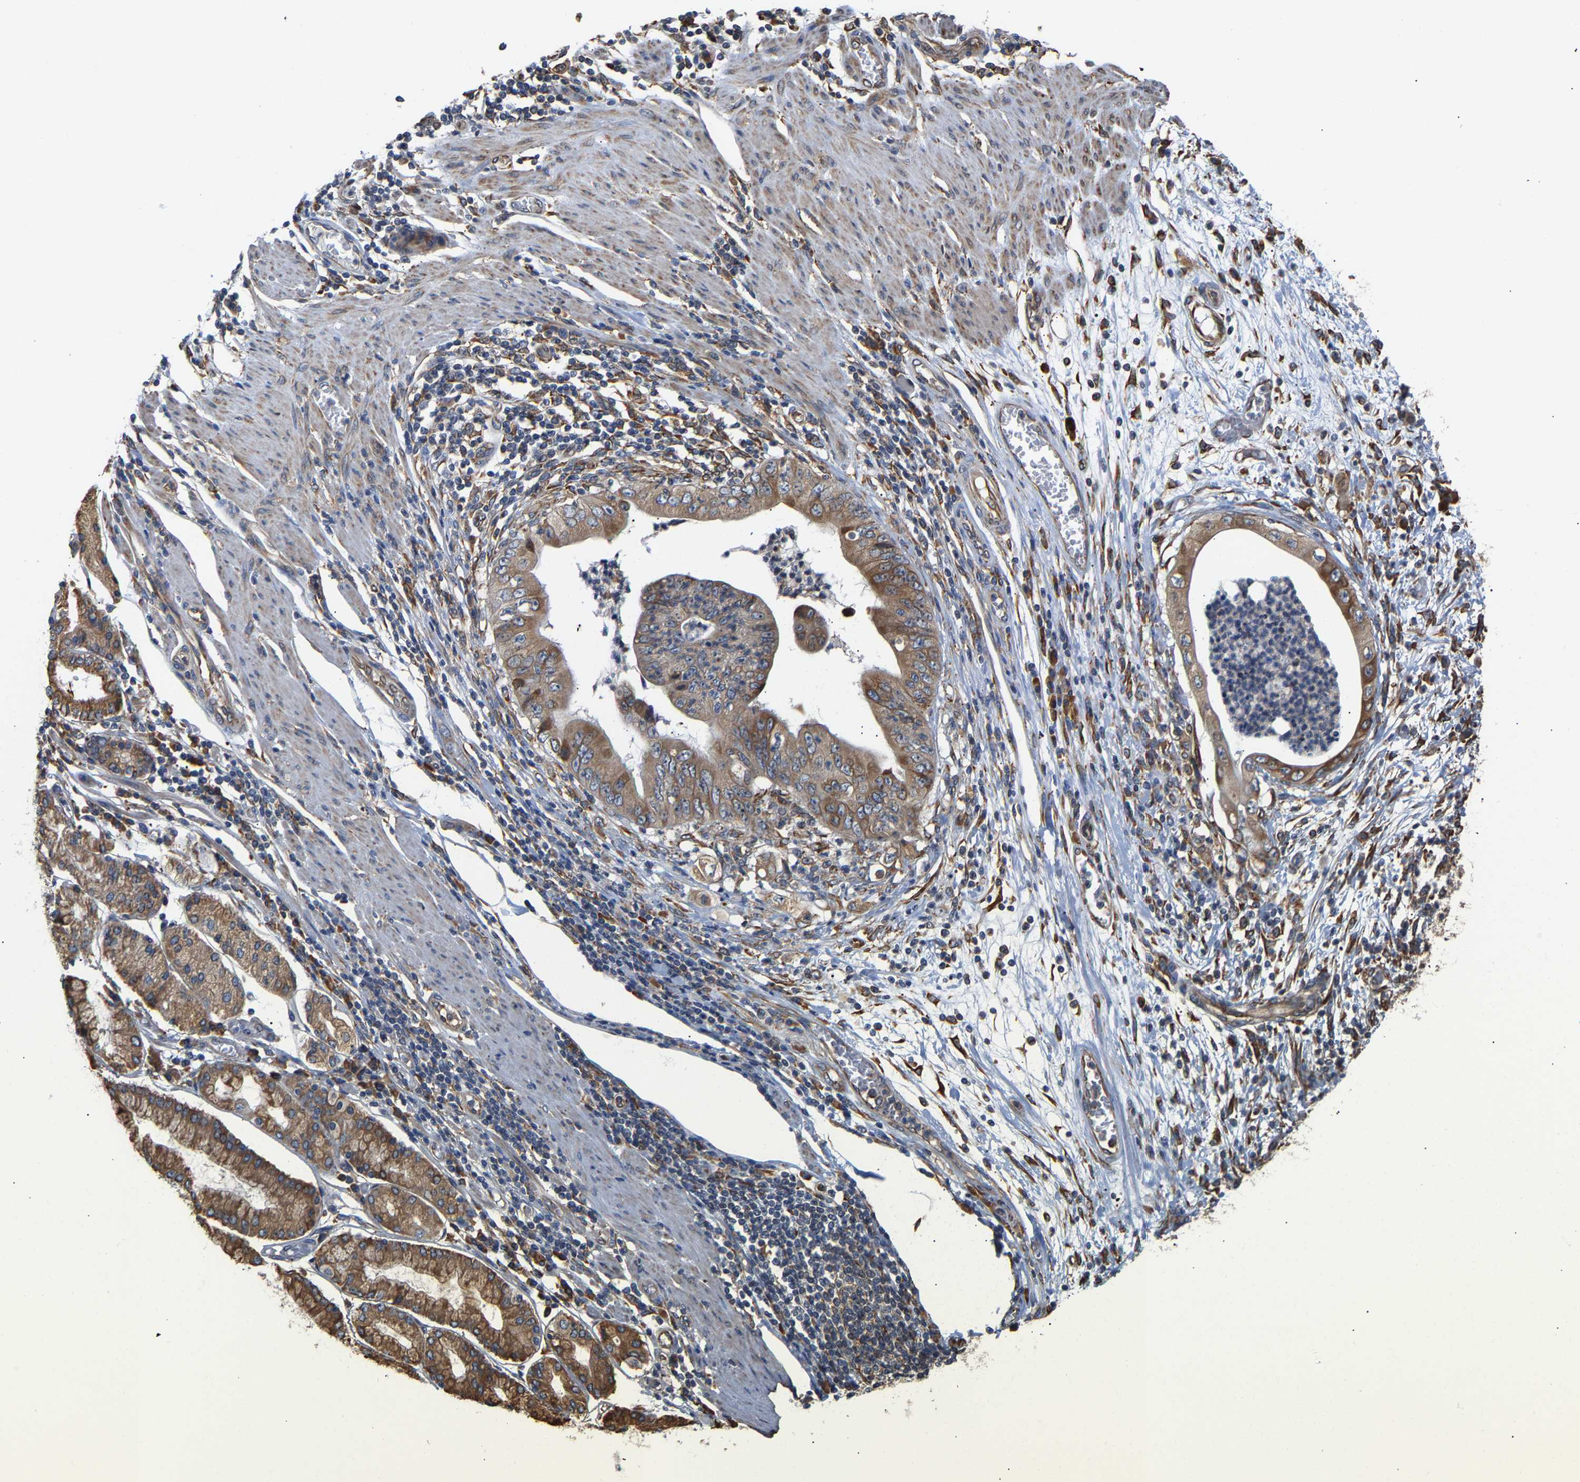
{"staining": {"intensity": "moderate", "quantity": ">75%", "location": "cytoplasmic/membranous"}, "tissue": "stomach cancer", "cell_type": "Tumor cells", "image_type": "cancer", "snomed": [{"axis": "morphology", "description": "Adenocarcinoma, NOS"}, {"axis": "topography", "description": "Stomach"}], "caption": "Stomach cancer tissue exhibits moderate cytoplasmic/membranous positivity in approximately >75% of tumor cells Nuclei are stained in blue.", "gene": "ARAP1", "patient": {"sex": "female", "age": 73}}